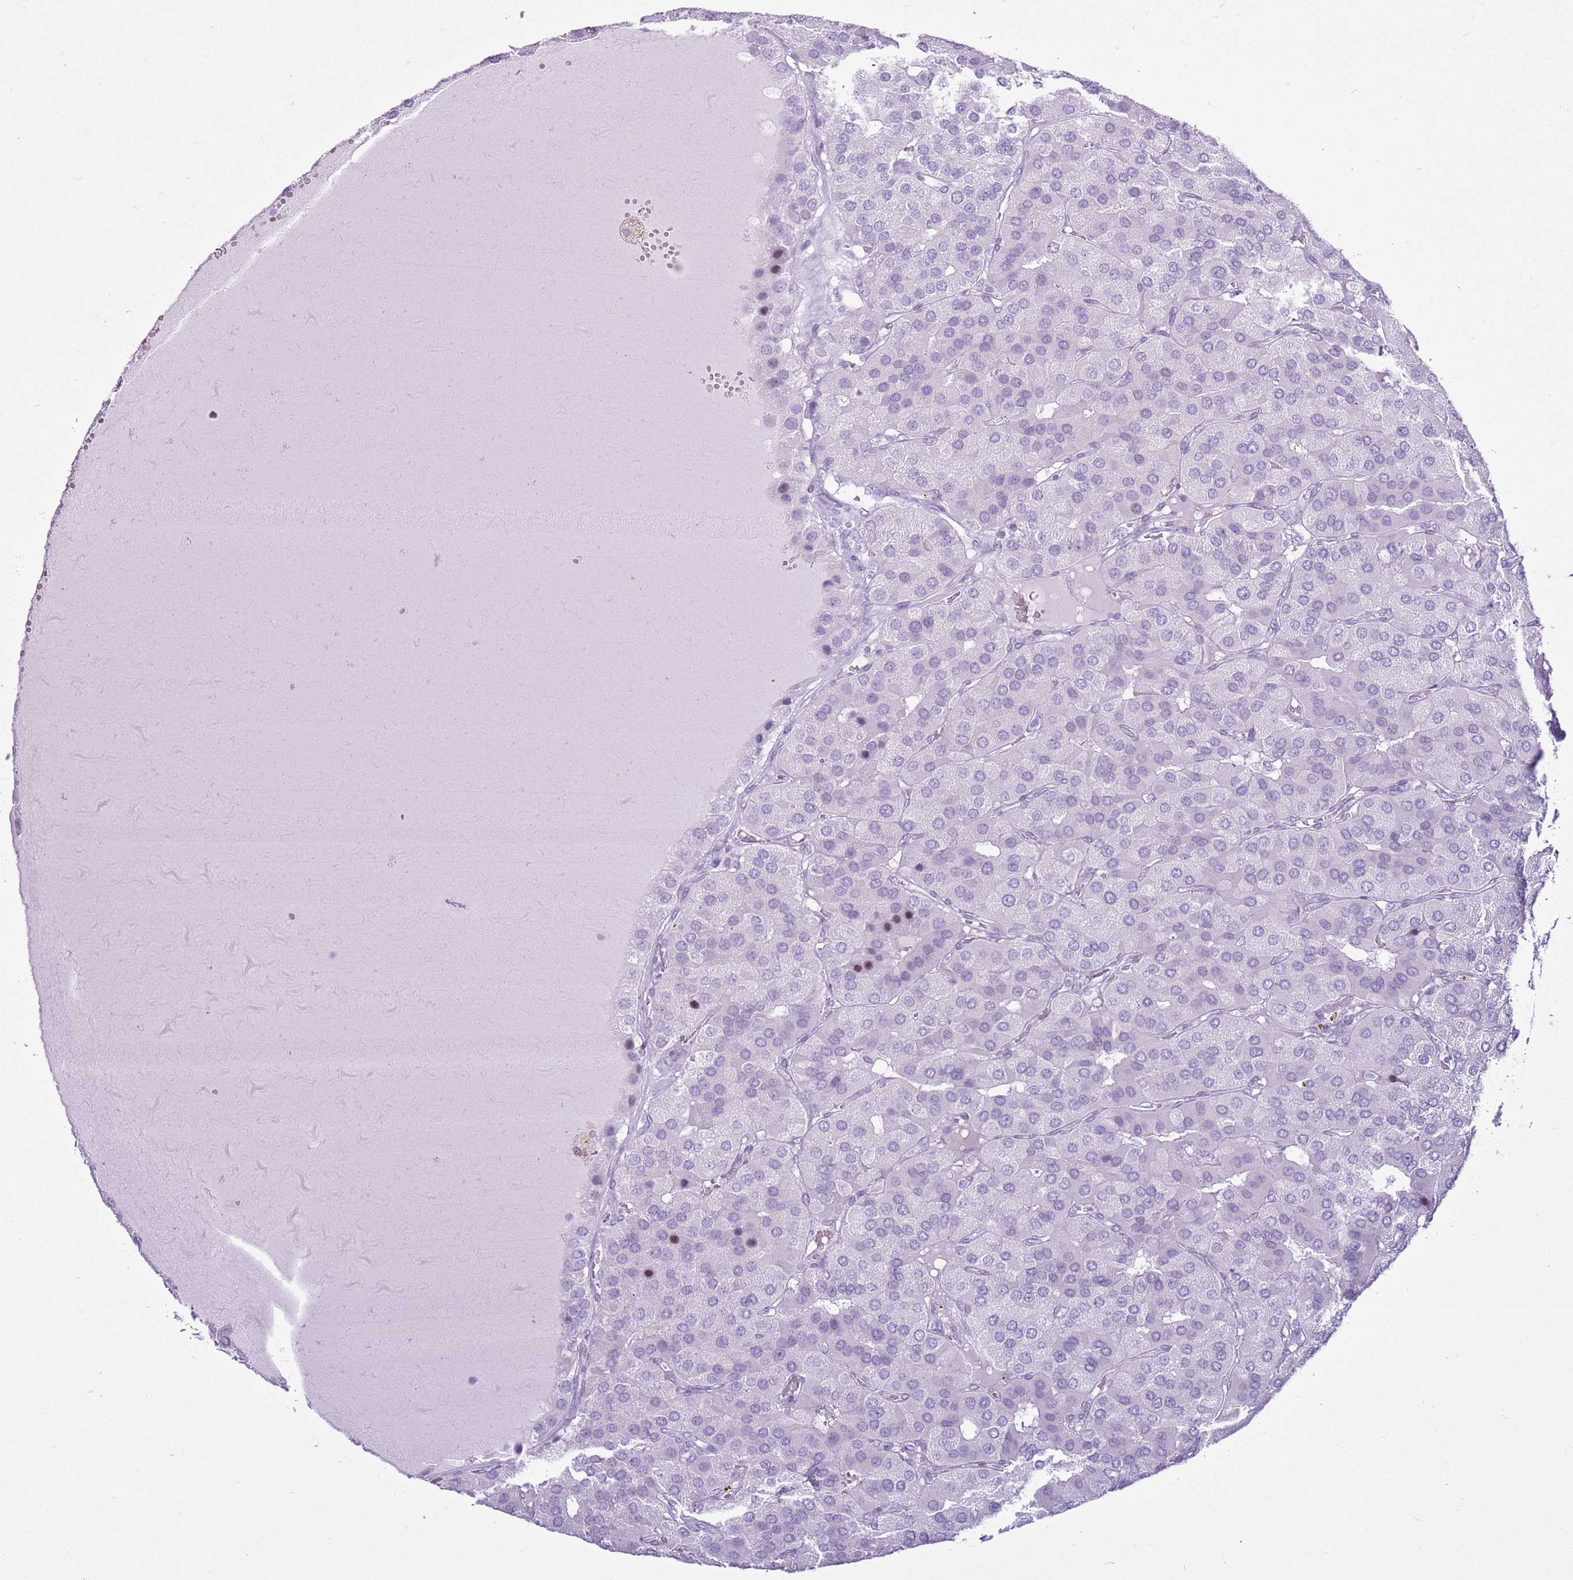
{"staining": {"intensity": "negative", "quantity": "none", "location": "none"}, "tissue": "parathyroid gland", "cell_type": "Glandular cells", "image_type": "normal", "snomed": [{"axis": "morphology", "description": "Normal tissue, NOS"}, {"axis": "morphology", "description": "Adenoma, NOS"}, {"axis": "topography", "description": "Parathyroid gland"}], "caption": "DAB (3,3'-diaminobenzidine) immunohistochemical staining of benign parathyroid gland displays no significant staining in glandular cells.", "gene": "ASIP", "patient": {"sex": "female", "age": 86}}